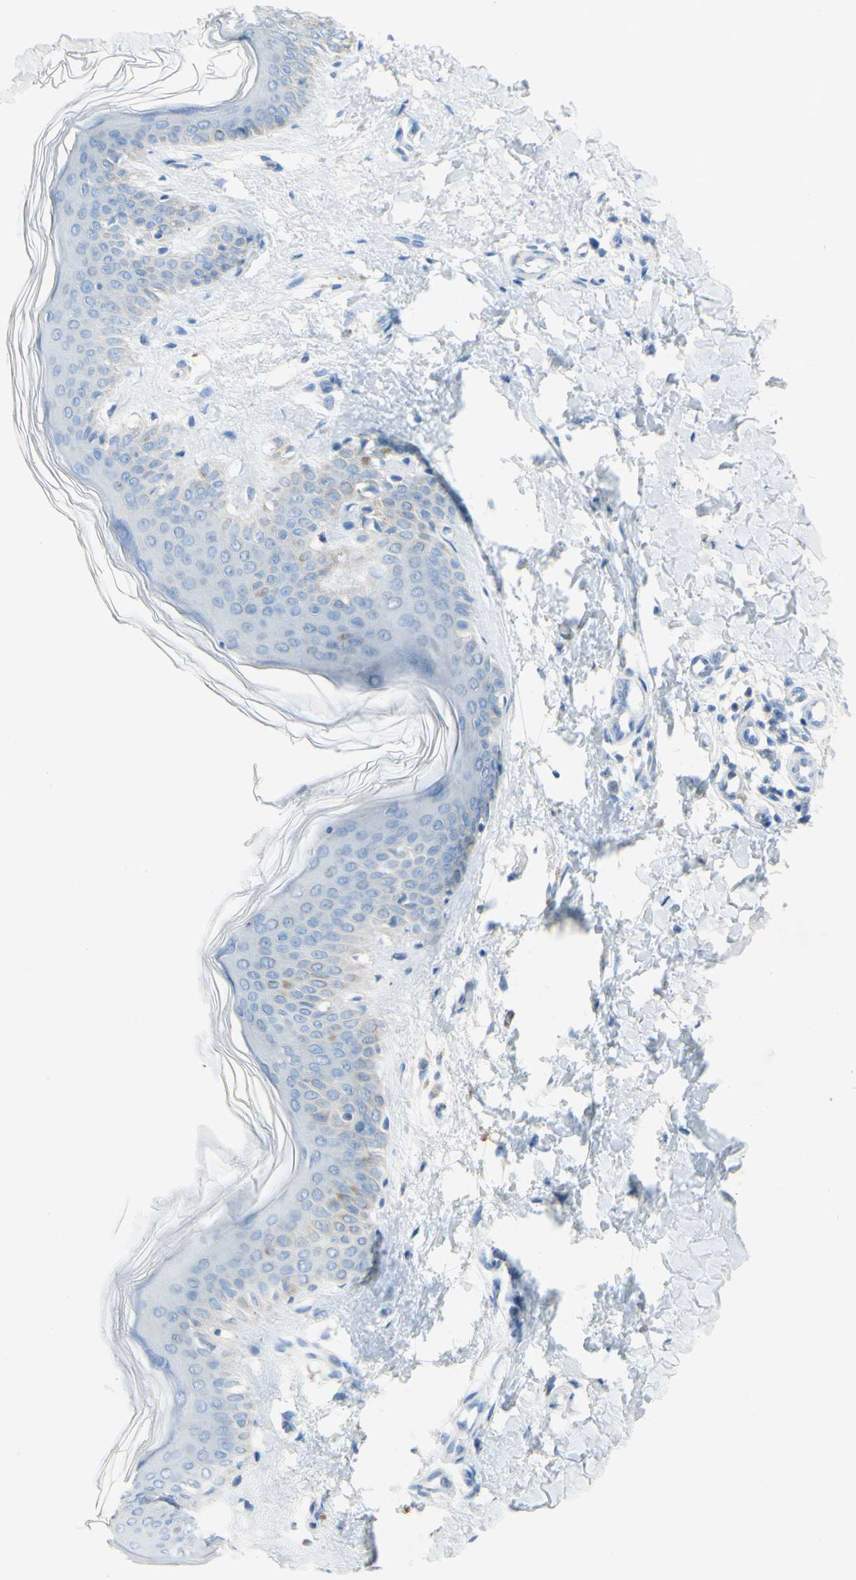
{"staining": {"intensity": "negative", "quantity": "none", "location": "none"}, "tissue": "skin", "cell_type": "Fibroblasts", "image_type": "normal", "snomed": [{"axis": "morphology", "description": "Normal tissue, NOS"}, {"axis": "topography", "description": "Skin"}], "caption": "A photomicrograph of skin stained for a protein shows no brown staining in fibroblasts. Brightfield microscopy of immunohistochemistry stained with DAB (brown) and hematoxylin (blue), captured at high magnification.", "gene": "ACADL", "patient": {"sex": "female", "age": 41}}